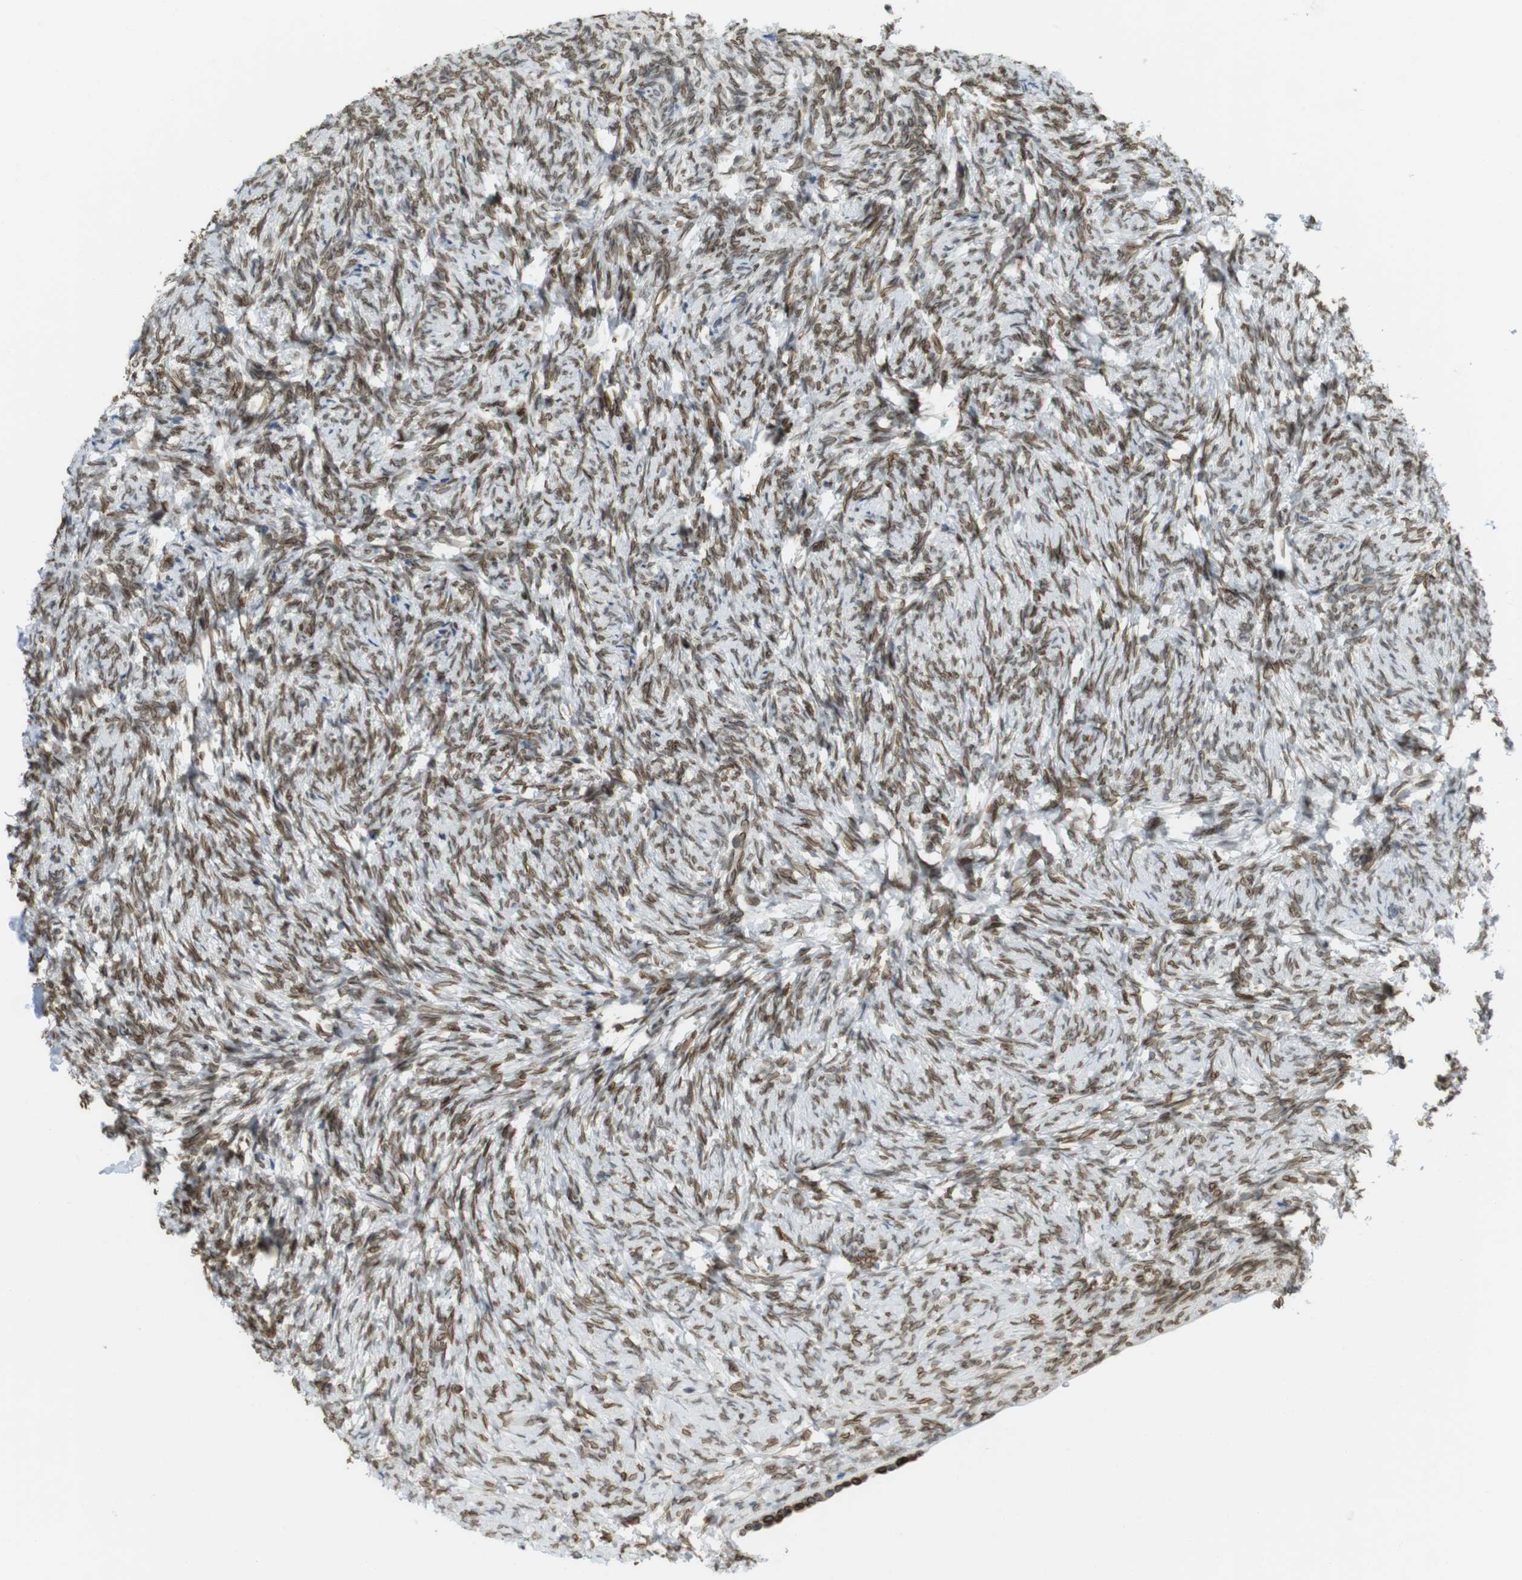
{"staining": {"intensity": "moderate", "quantity": ">75%", "location": "cytoplasmic/membranous,nuclear"}, "tissue": "ovary", "cell_type": "Follicle cells", "image_type": "normal", "snomed": [{"axis": "morphology", "description": "Normal tissue, NOS"}, {"axis": "topography", "description": "Ovary"}], "caption": "The immunohistochemical stain highlights moderate cytoplasmic/membranous,nuclear positivity in follicle cells of benign ovary.", "gene": "ARL6IP6", "patient": {"sex": "female", "age": 60}}